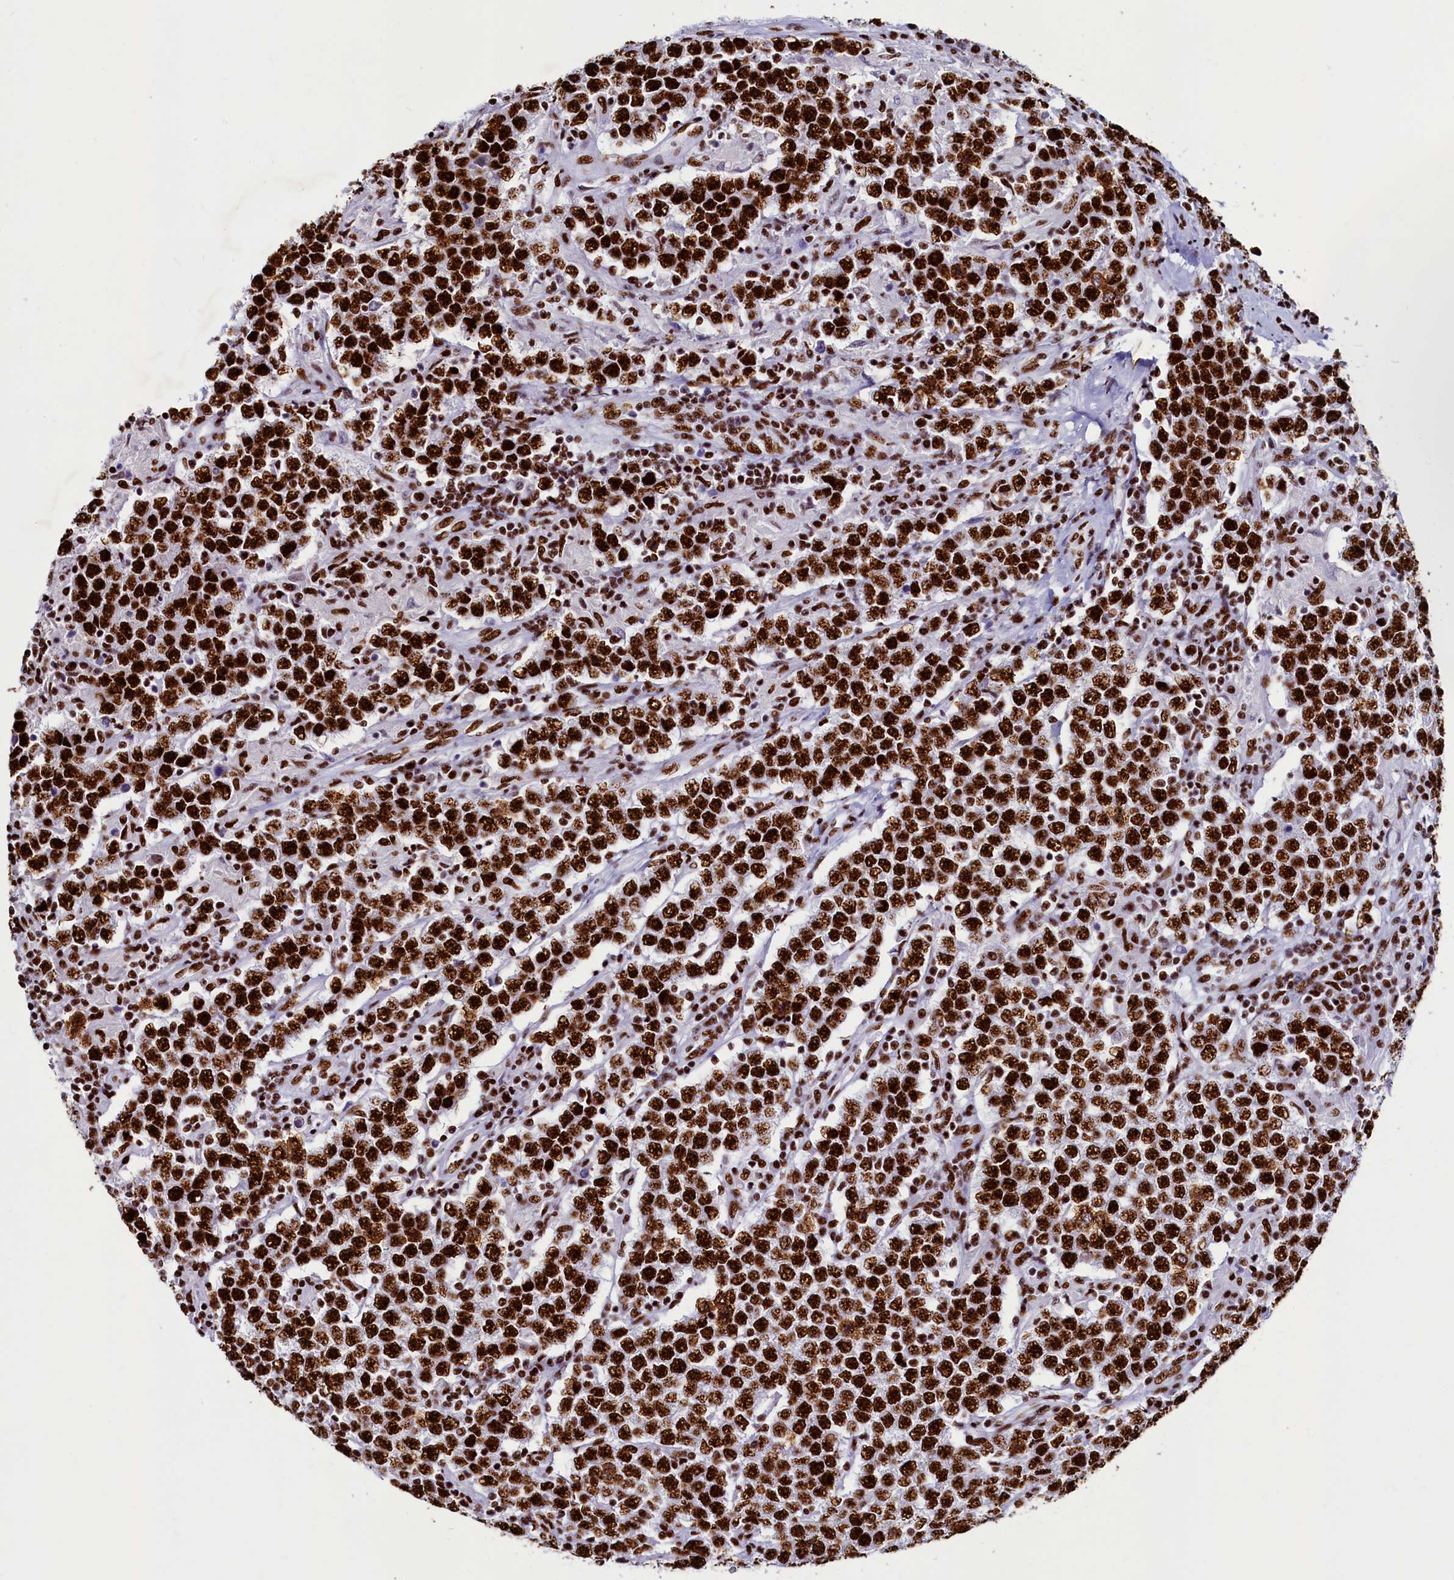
{"staining": {"intensity": "strong", "quantity": ">75%", "location": "nuclear"}, "tissue": "testis cancer", "cell_type": "Tumor cells", "image_type": "cancer", "snomed": [{"axis": "morphology", "description": "Normal tissue, NOS"}, {"axis": "morphology", "description": "Urothelial carcinoma, High grade"}, {"axis": "morphology", "description": "Seminoma, NOS"}, {"axis": "morphology", "description": "Carcinoma, Embryonal, NOS"}, {"axis": "topography", "description": "Urinary bladder"}, {"axis": "topography", "description": "Testis"}], "caption": "A brown stain shows strong nuclear expression of a protein in testis cancer (embryonal carcinoma) tumor cells. (DAB (3,3'-diaminobenzidine) IHC with brightfield microscopy, high magnification).", "gene": "SRRM2", "patient": {"sex": "male", "age": 41}}